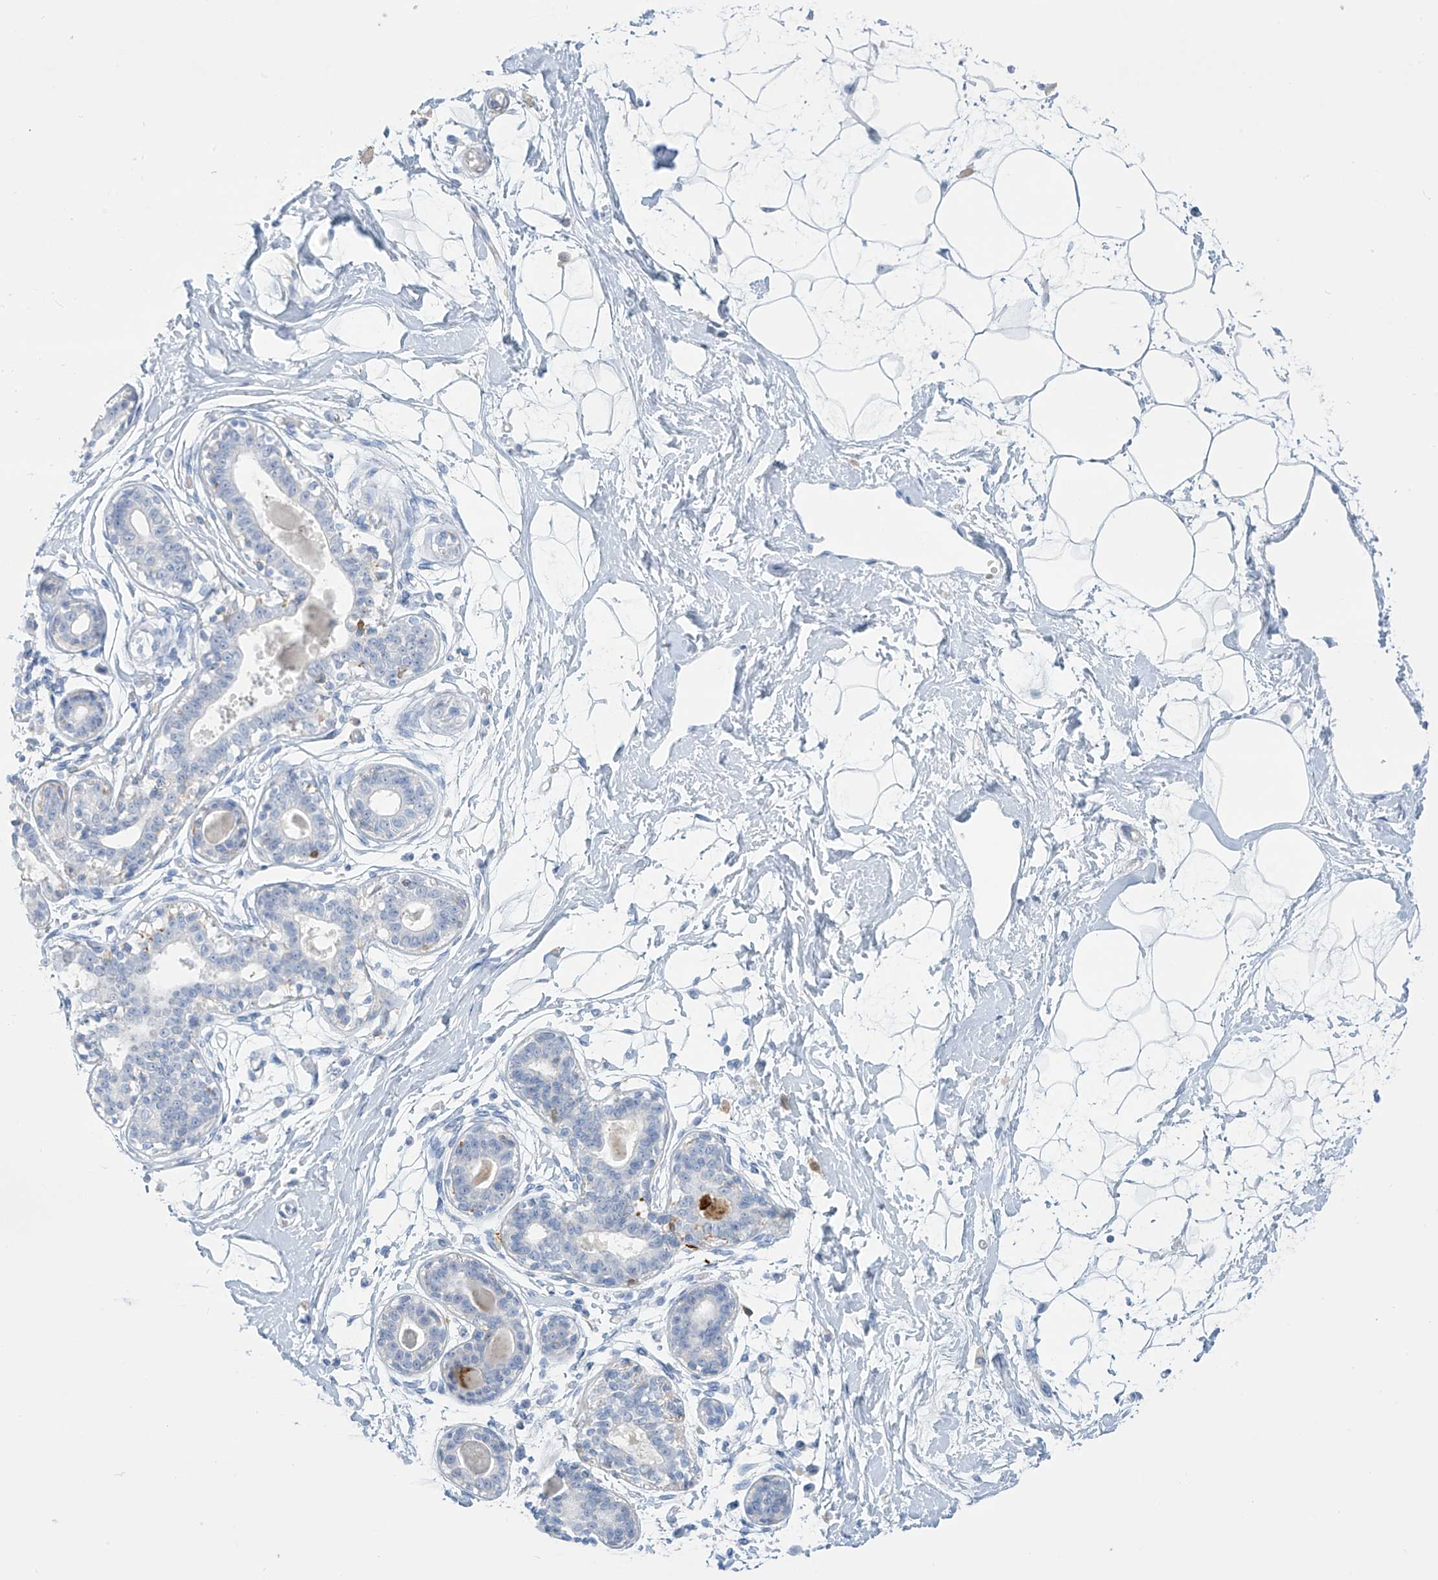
{"staining": {"intensity": "negative", "quantity": "none", "location": "none"}, "tissue": "breast", "cell_type": "Adipocytes", "image_type": "normal", "snomed": [{"axis": "morphology", "description": "Normal tissue, NOS"}, {"axis": "topography", "description": "Breast"}], "caption": "Protein analysis of unremarkable breast demonstrates no significant positivity in adipocytes.", "gene": "TRMT2B", "patient": {"sex": "female", "age": 45}}